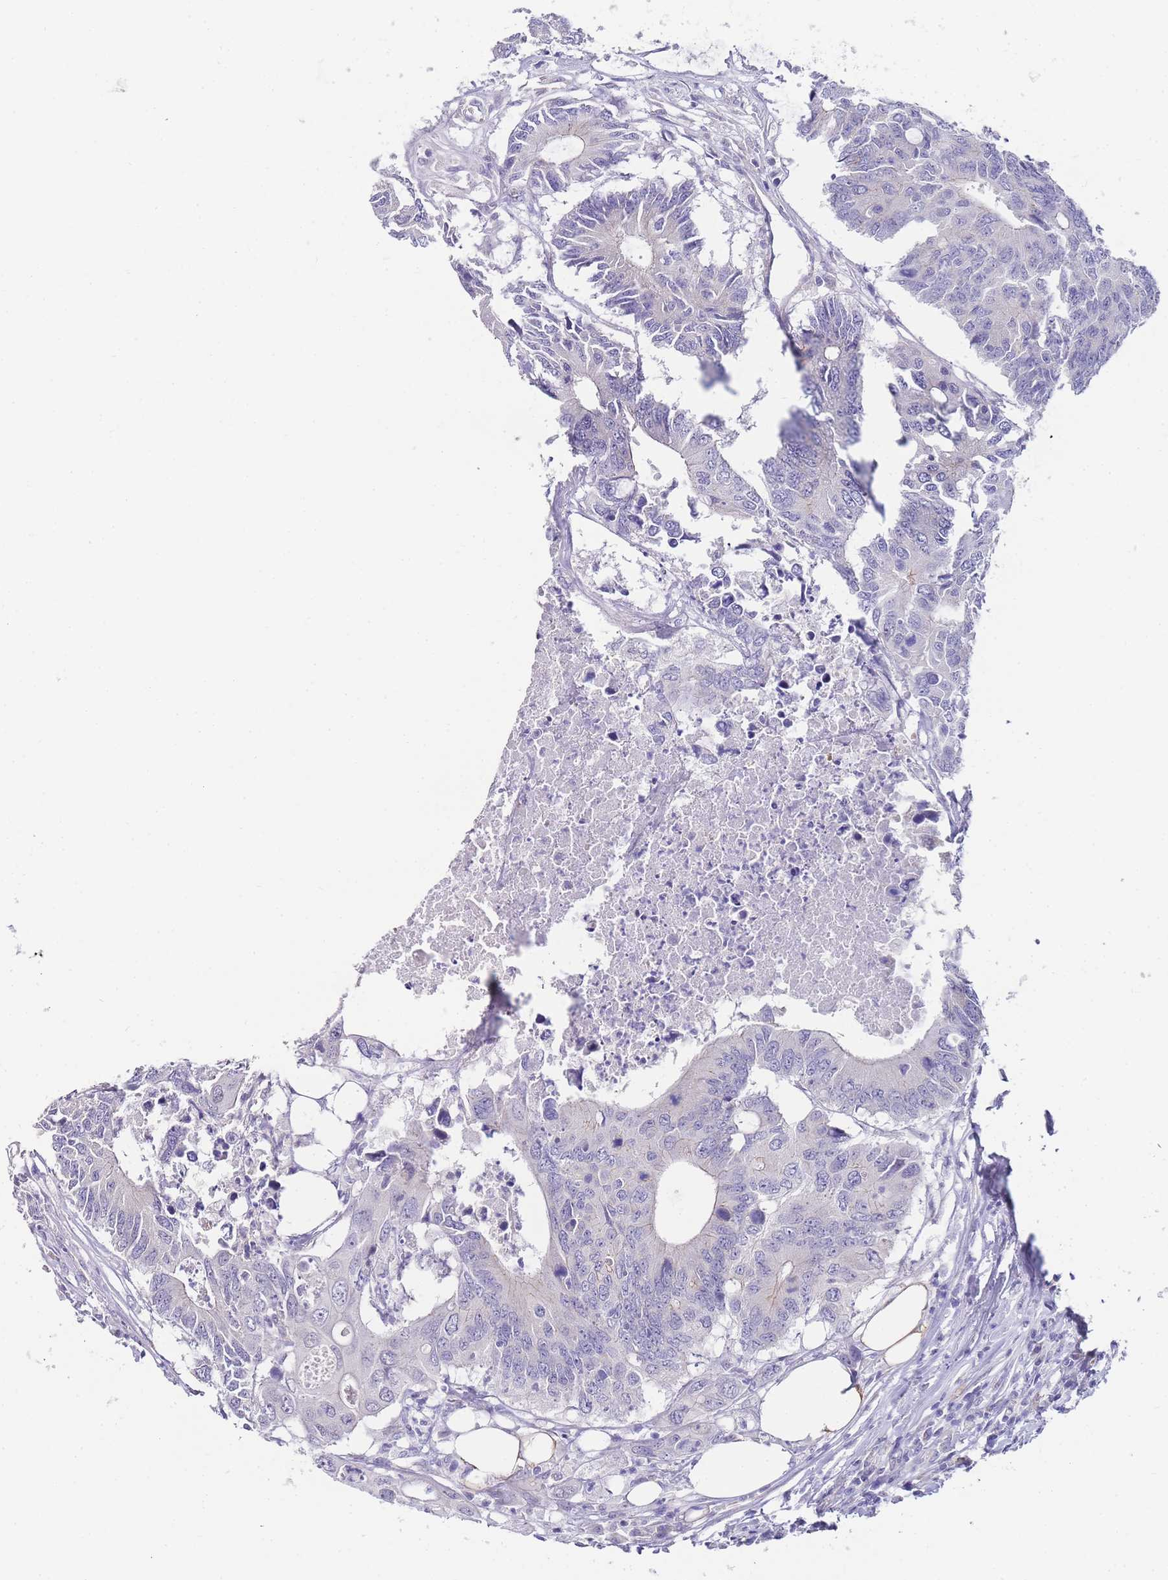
{"staining": {"intensity": "negative", "quantity": "none", "location": "none"}, "tissue": "colorectal cancer", "cell_type": "Tumor cells", "image_type": "cancer", "snomed": [{"axis": "morphology", "description": "Adenocarcinoma, NOS"}, {"axis": "topography", "description": "Colon"}], "caption": "Image shows no significant protein staining in tumor cells of colorectal adenocarcinoma.", "gene": "PDCD7", "patient": {"sex": "male", "age": 71}}